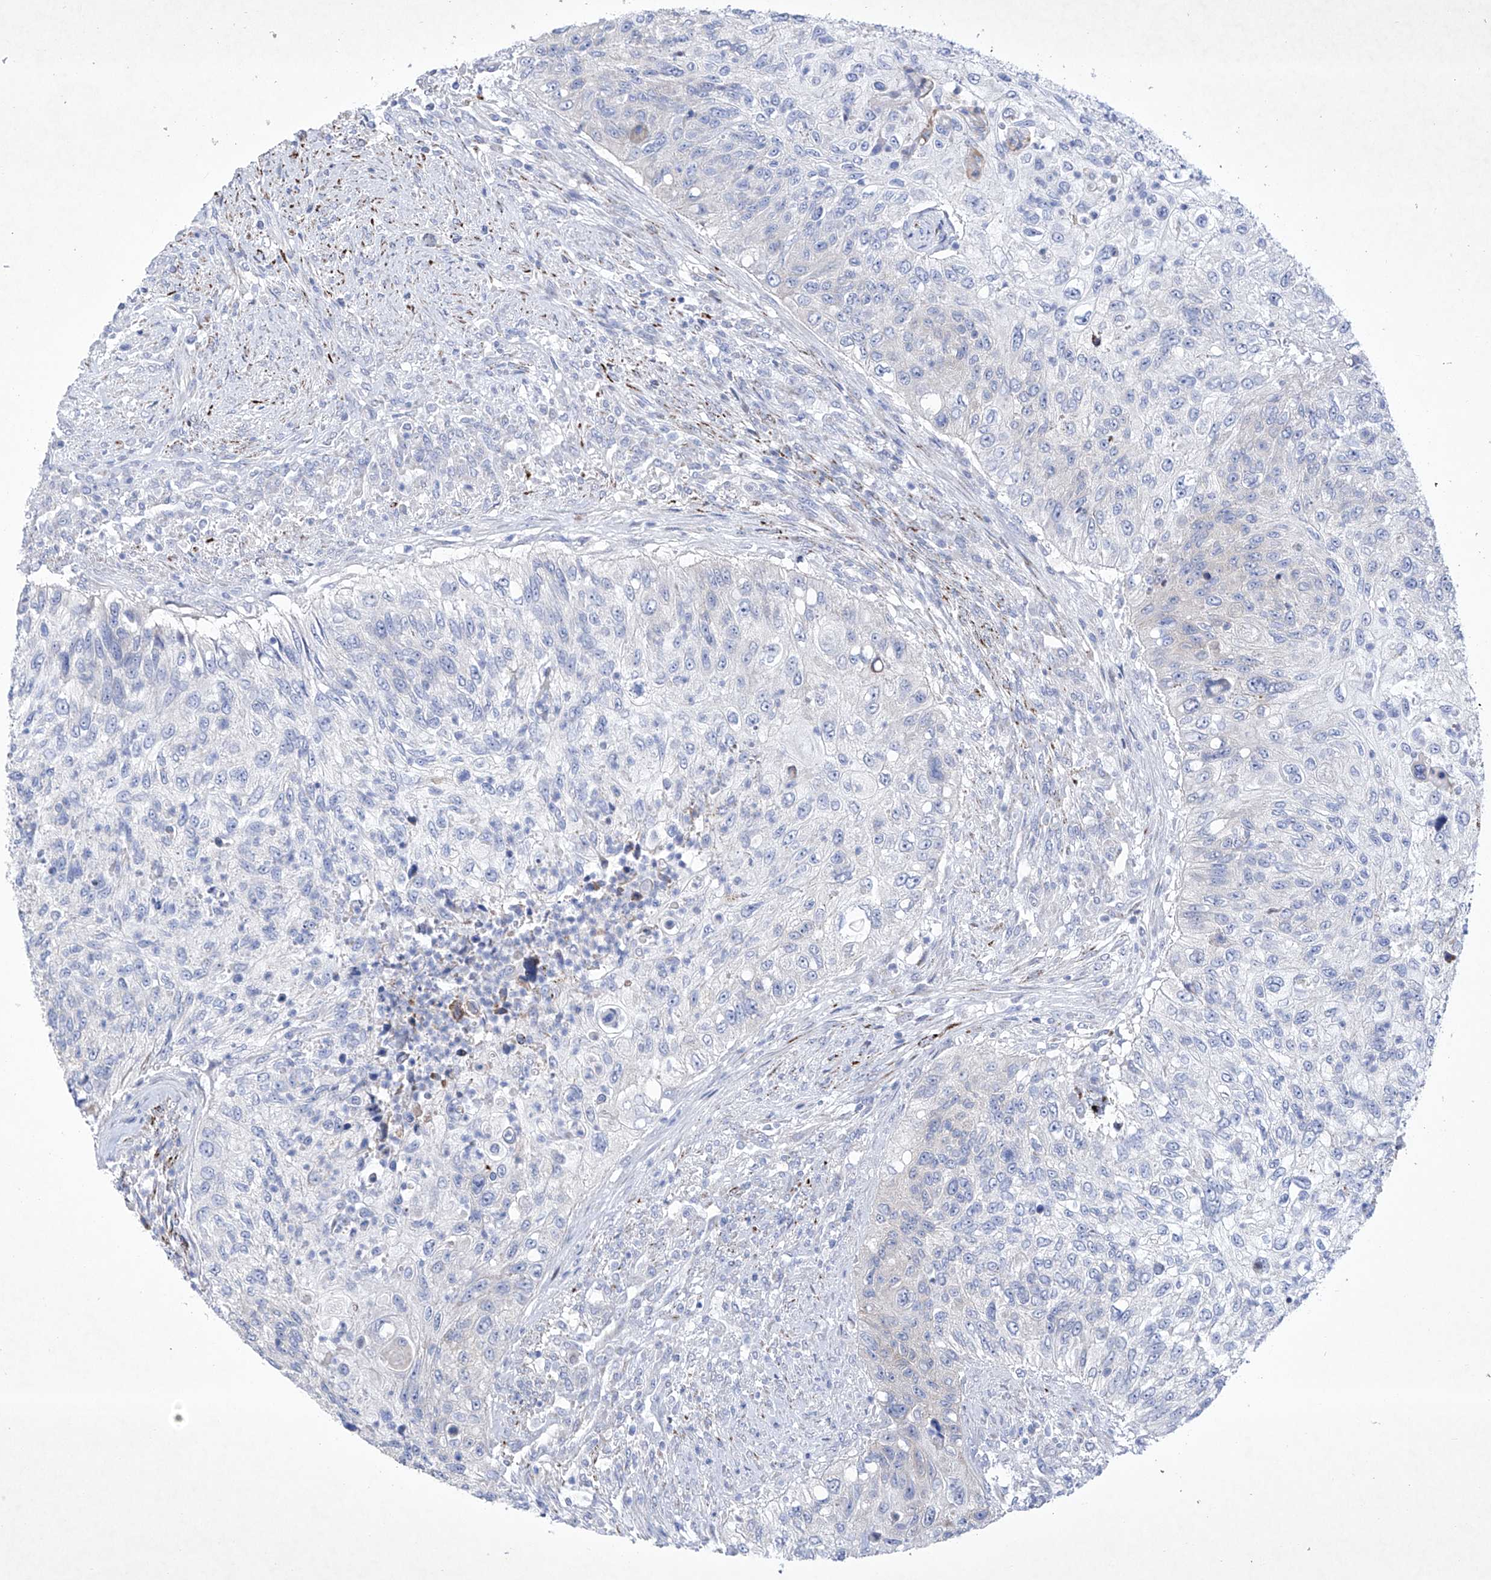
{"staining": {"intensity": "negative", "quantity": "none", "location": "none"}, "tissue": "urothelial cancer", "cell_type": "Tumor cells", "image_type": "cancer", "snomed": [{"axis": "morphology", "description": "Urothelial carcinoma, High grade"}, {"axis": "topography", "description": "Urinary bladder"}], "caption": "An immunohistochemistry image of urothelial cancer is shown. There is no staining in tumor cells of urothelial cancer. The staining was performed using DAB (3,3'-diaminobenzidine) to visualize the protein expression in brown, while the nuclei were stained in blue with hematoxylin (Magnification: 20x).", "gene": "C1orf87", "patient": {"sex": "female", "age": 60}}